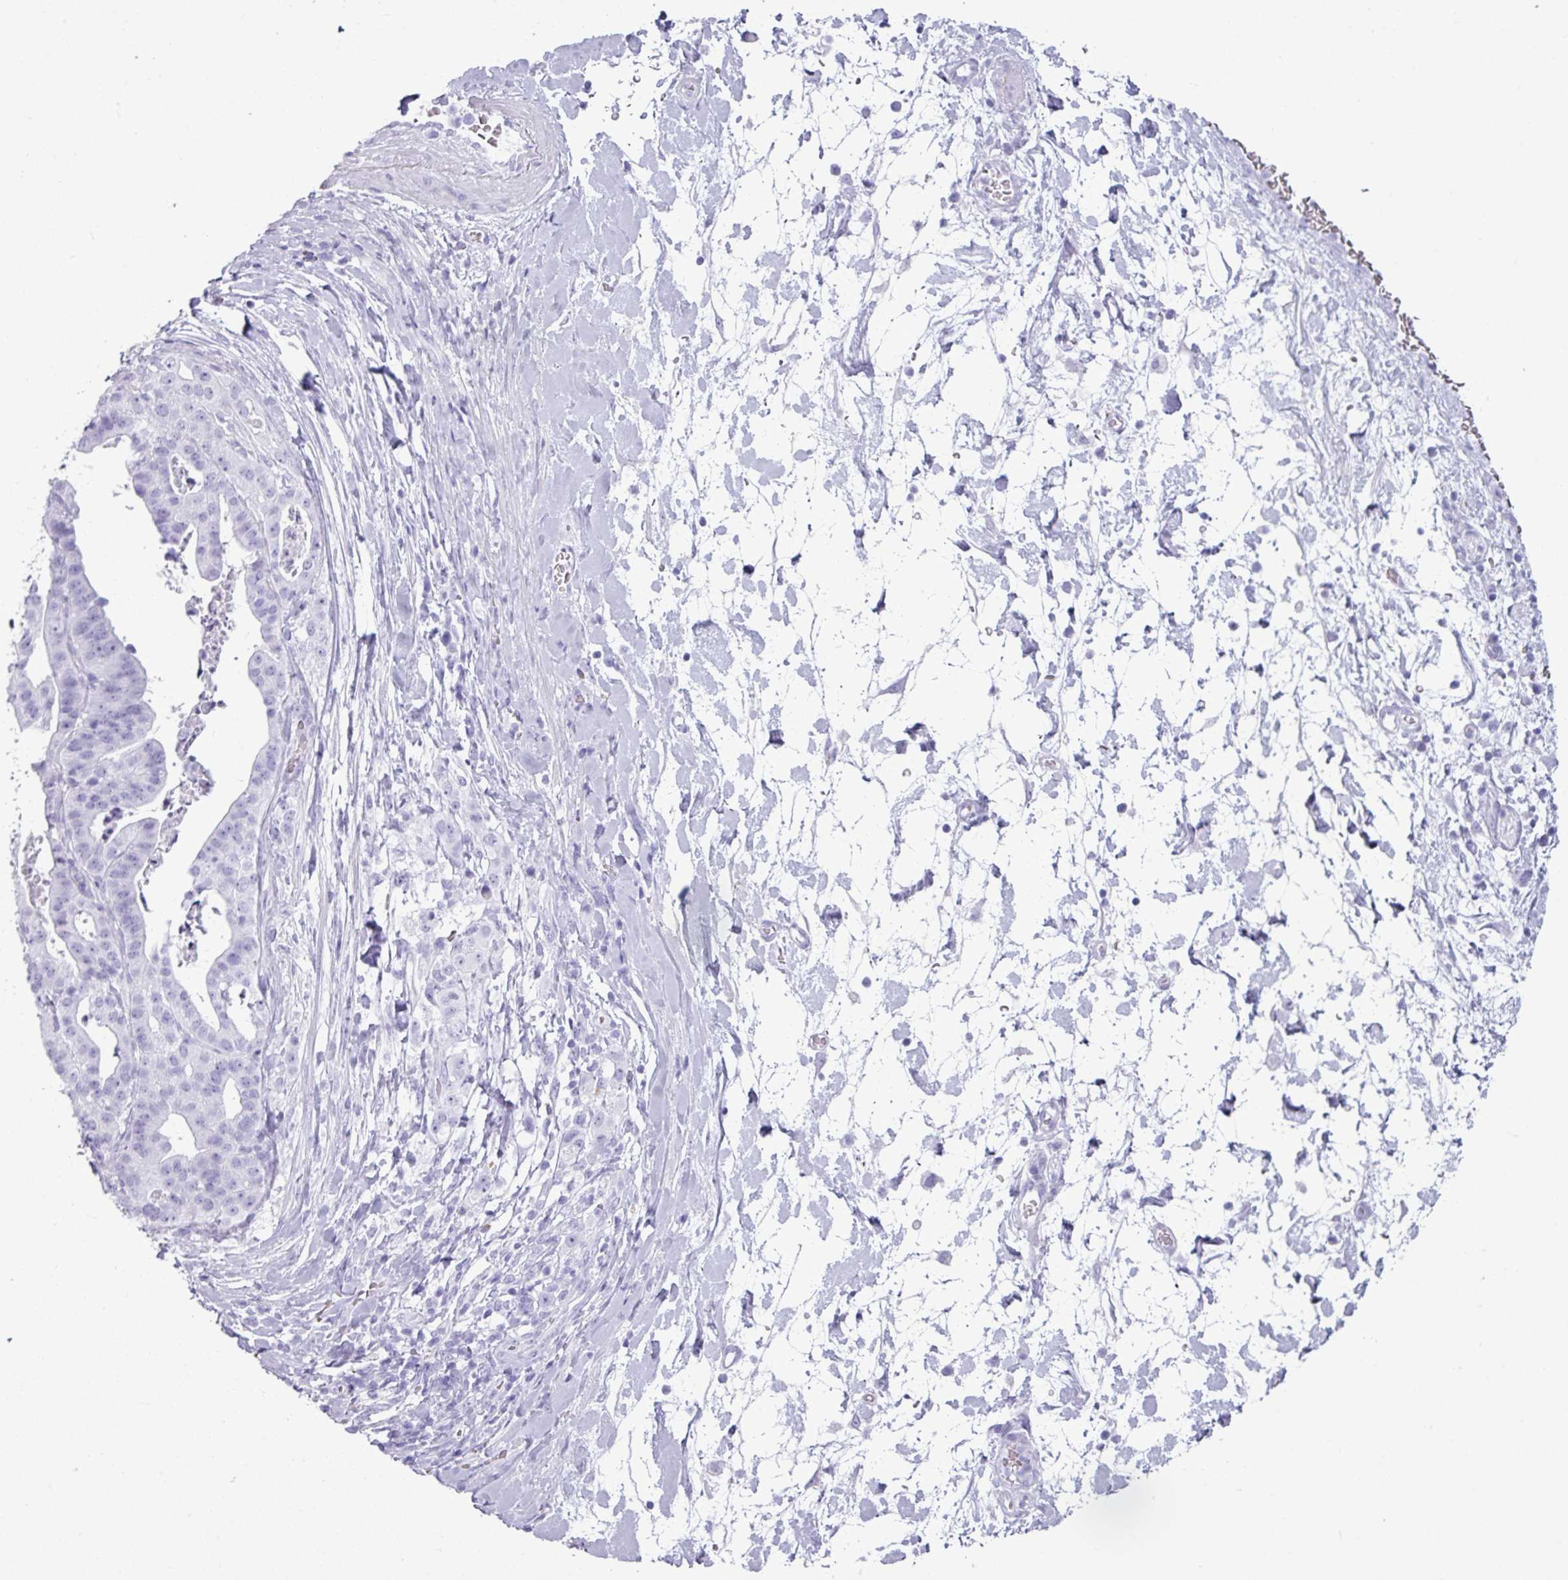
{"staining": {"intensity": "negative", "quantity": "none", "location": "none"}, "tissue": "stomach cancer", "cell_type": "Tumor cells", "image_type": "cancer", "snomed": [{"axis": "morphology", "description": "Adenocarcinoma, NOS"}, {"axis": "topography", "description": "Stomach"}], "caption": "Tumor cells are negative for brown protein staining in adenocarcinoma (stomach).", "gene": "AMY1B", "patient": {"sex": "male", "age": 48}}